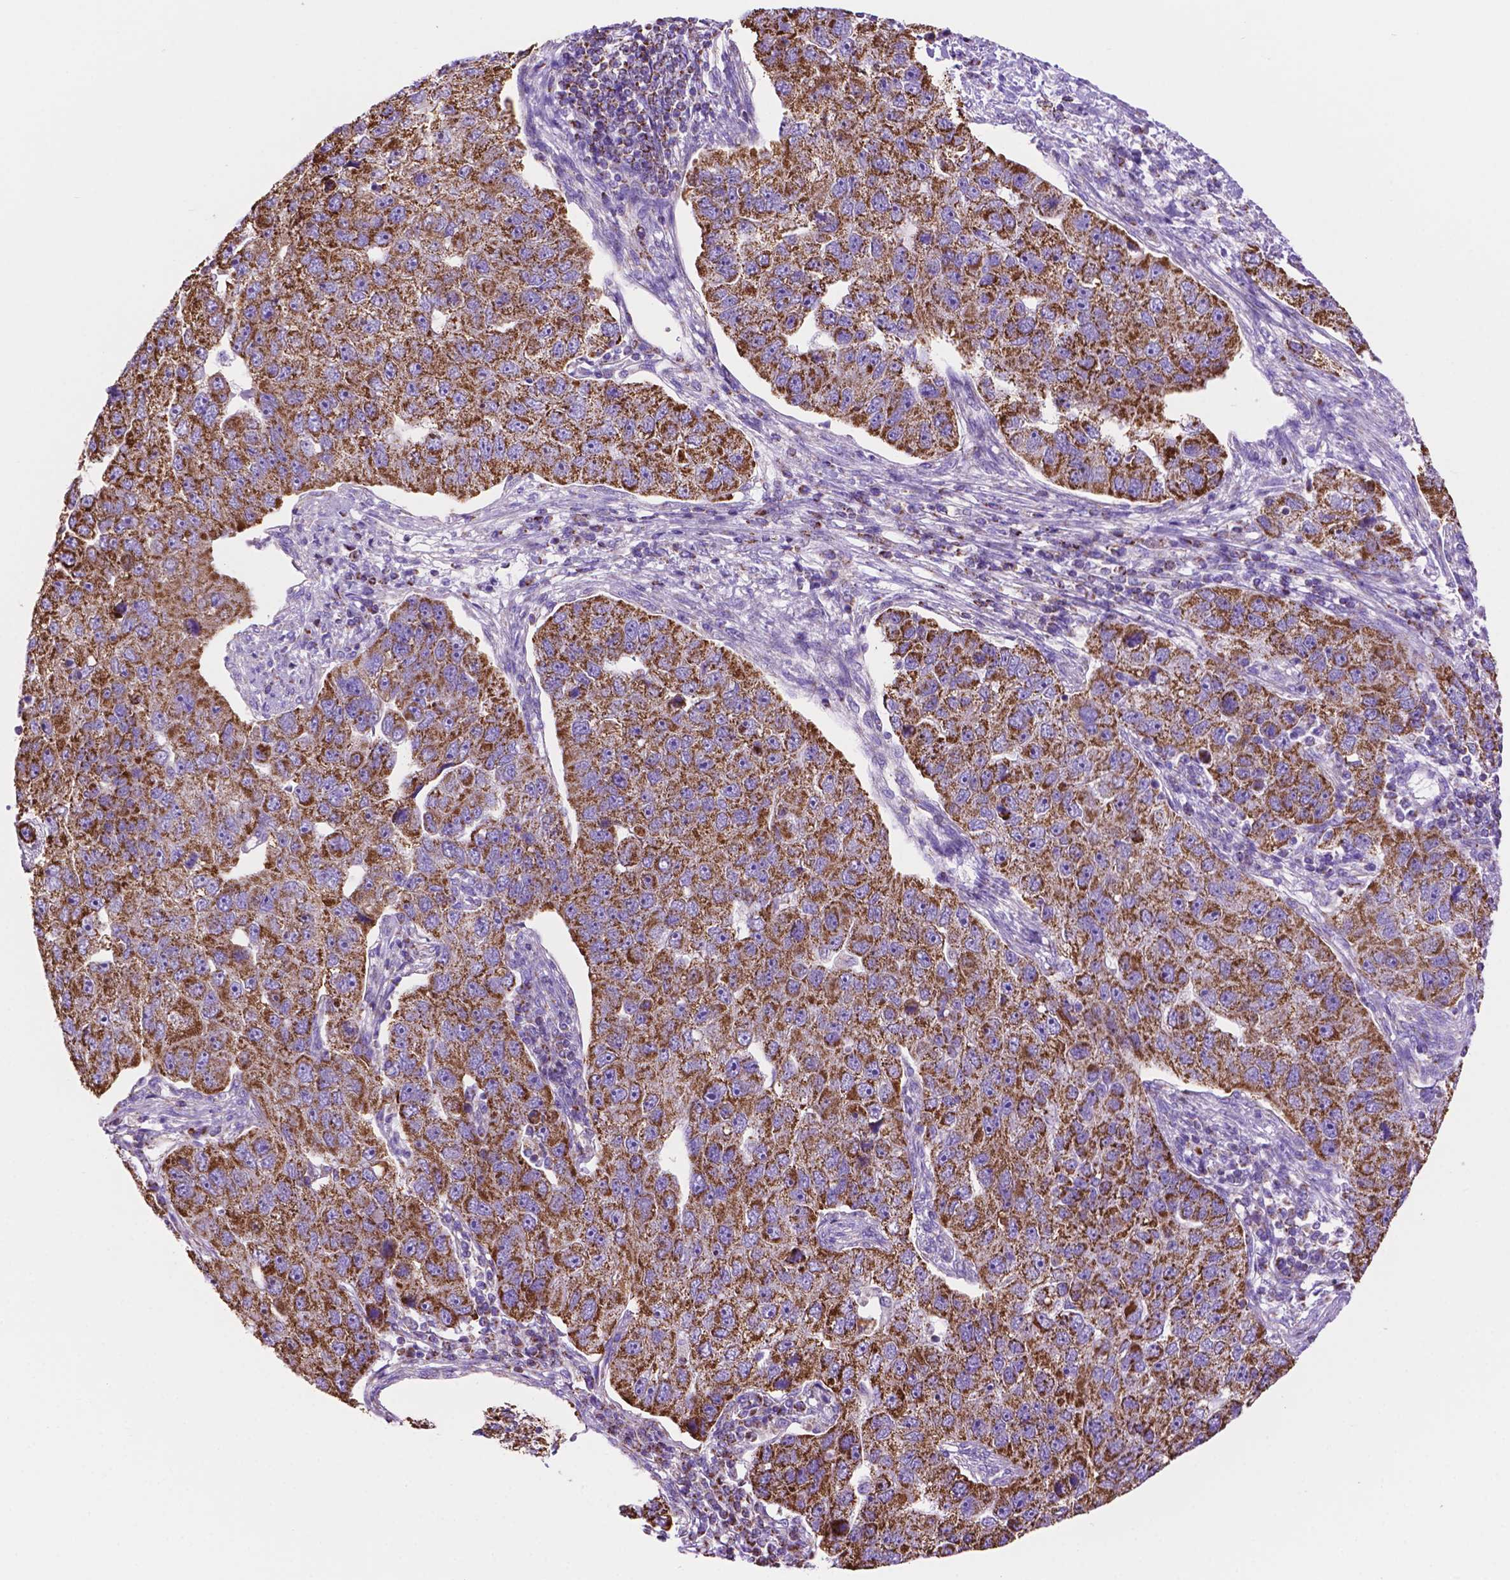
{"staining": {"intensity": "strong", "quantity": ">75%", "location": "cytoplasmic/membranous"}, "tissue": "pancreatic cancer", "cell_type": "Tumor cells", "image_type": "cancer", "snomed": [{"axis": "morphology", "description": "Adenocarcinoma, NOS"}, {"axis": "topography", "description": "Pancreas"}], "caption": "IHC micrograph of adenocarcinoma (pancreatic) stained for a protein (brown), which exhibits high levels of strong cytoplasmic/membranous expression in about >75% of tumor cells.", "gene": "GDPD5", "patient": {"sex": "female", "age": 61}}